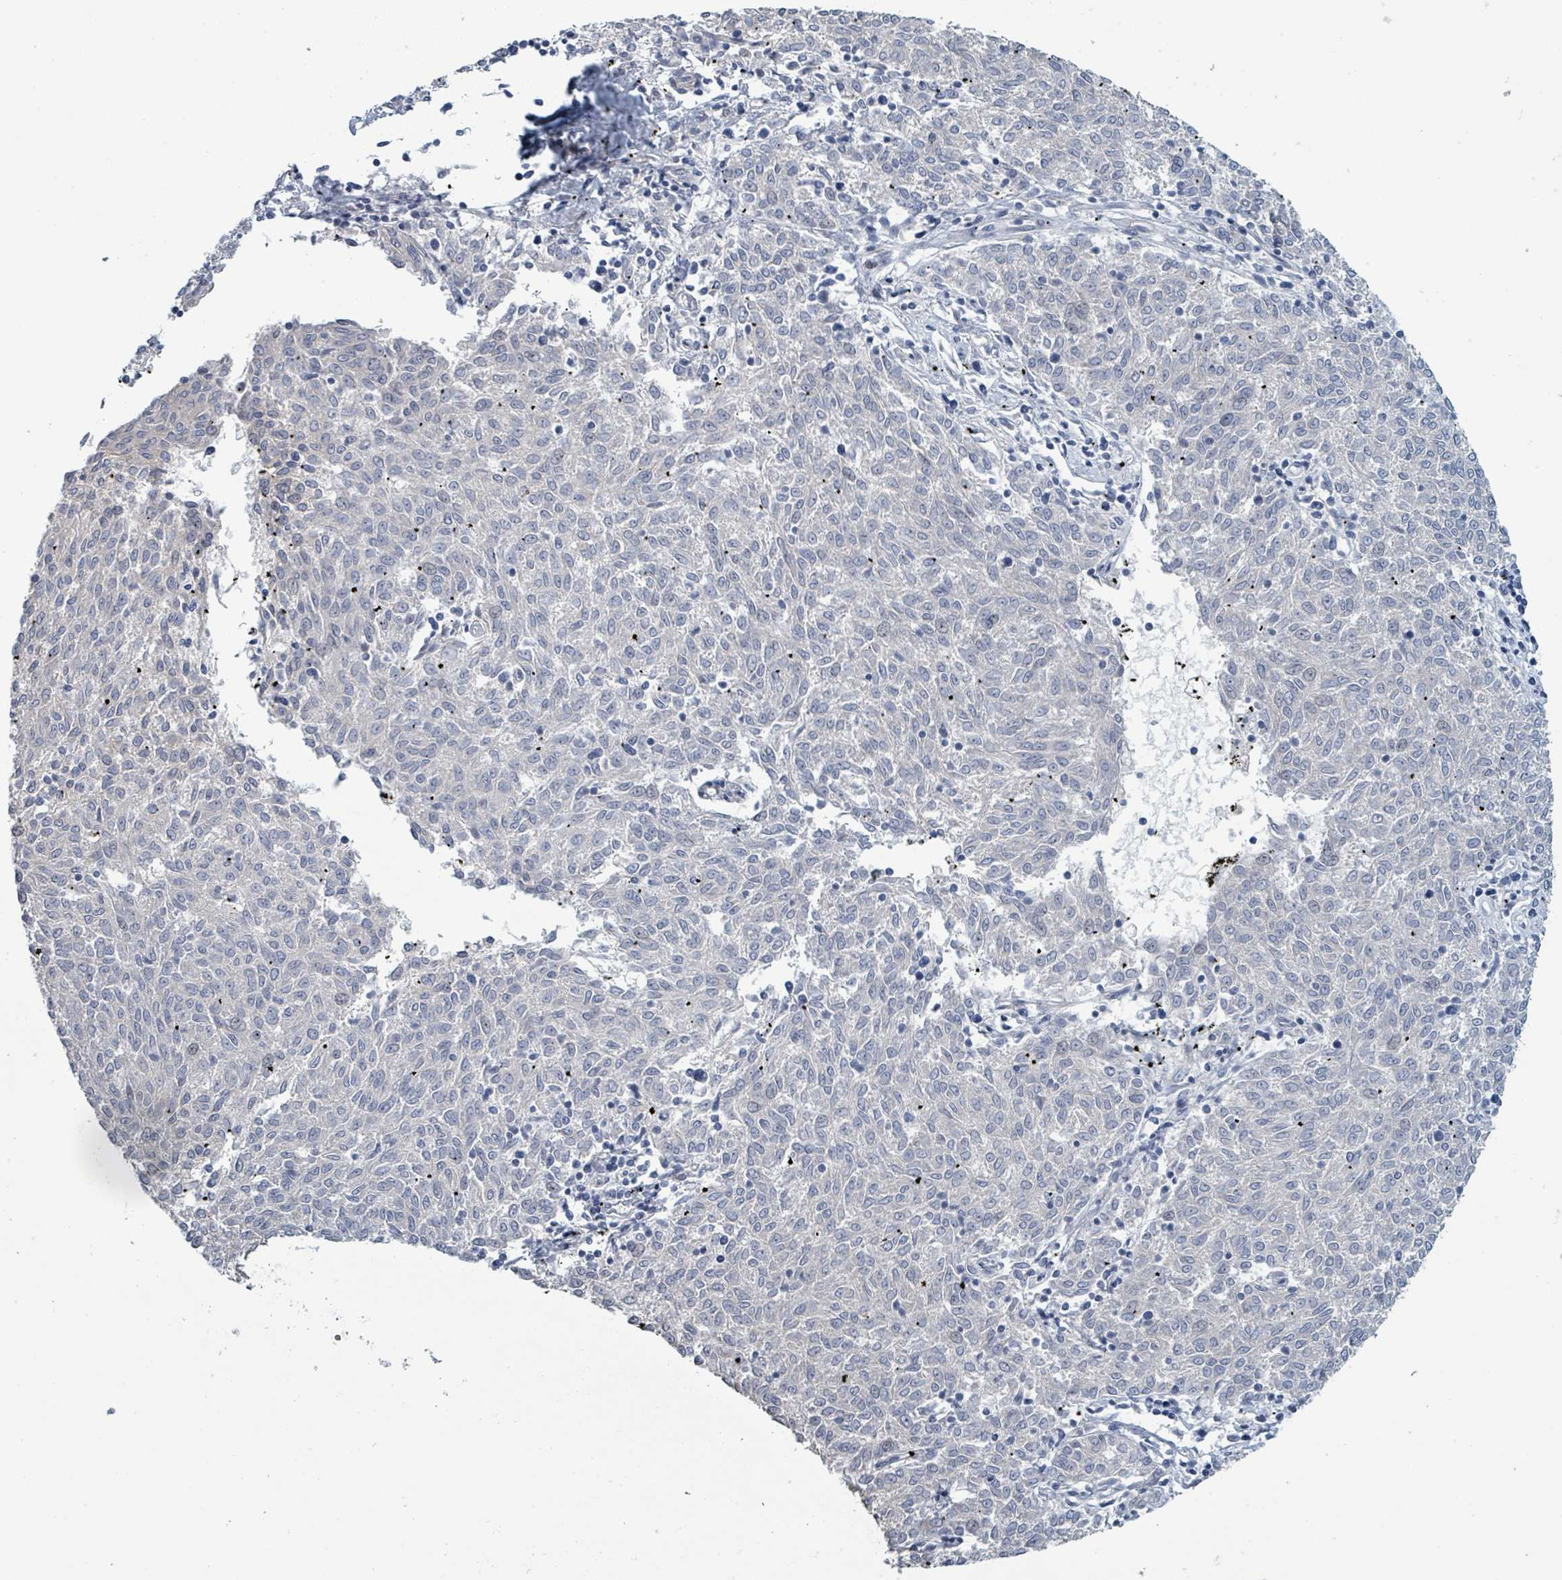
{"staining": {"intensity": "negative", "quantity": "none", "location": "none"}, "tissue": "melanoma", "cell_type": "Tumor cells", "image_type": "cancer", "snomed": [{"axis": "morphology", "description": "Malignant melanoma, NOS"}, {"axis": "topography", "description": "Skin"}], "caption": "Immunohistochemistry (IHC) histopathology image of neoplastic tissue: melanoma stained with DAB demonstrates no significant protein expression in tumor cells.", "gene": "RAB33B", "patient": {"sex": "female", "age": 72}}